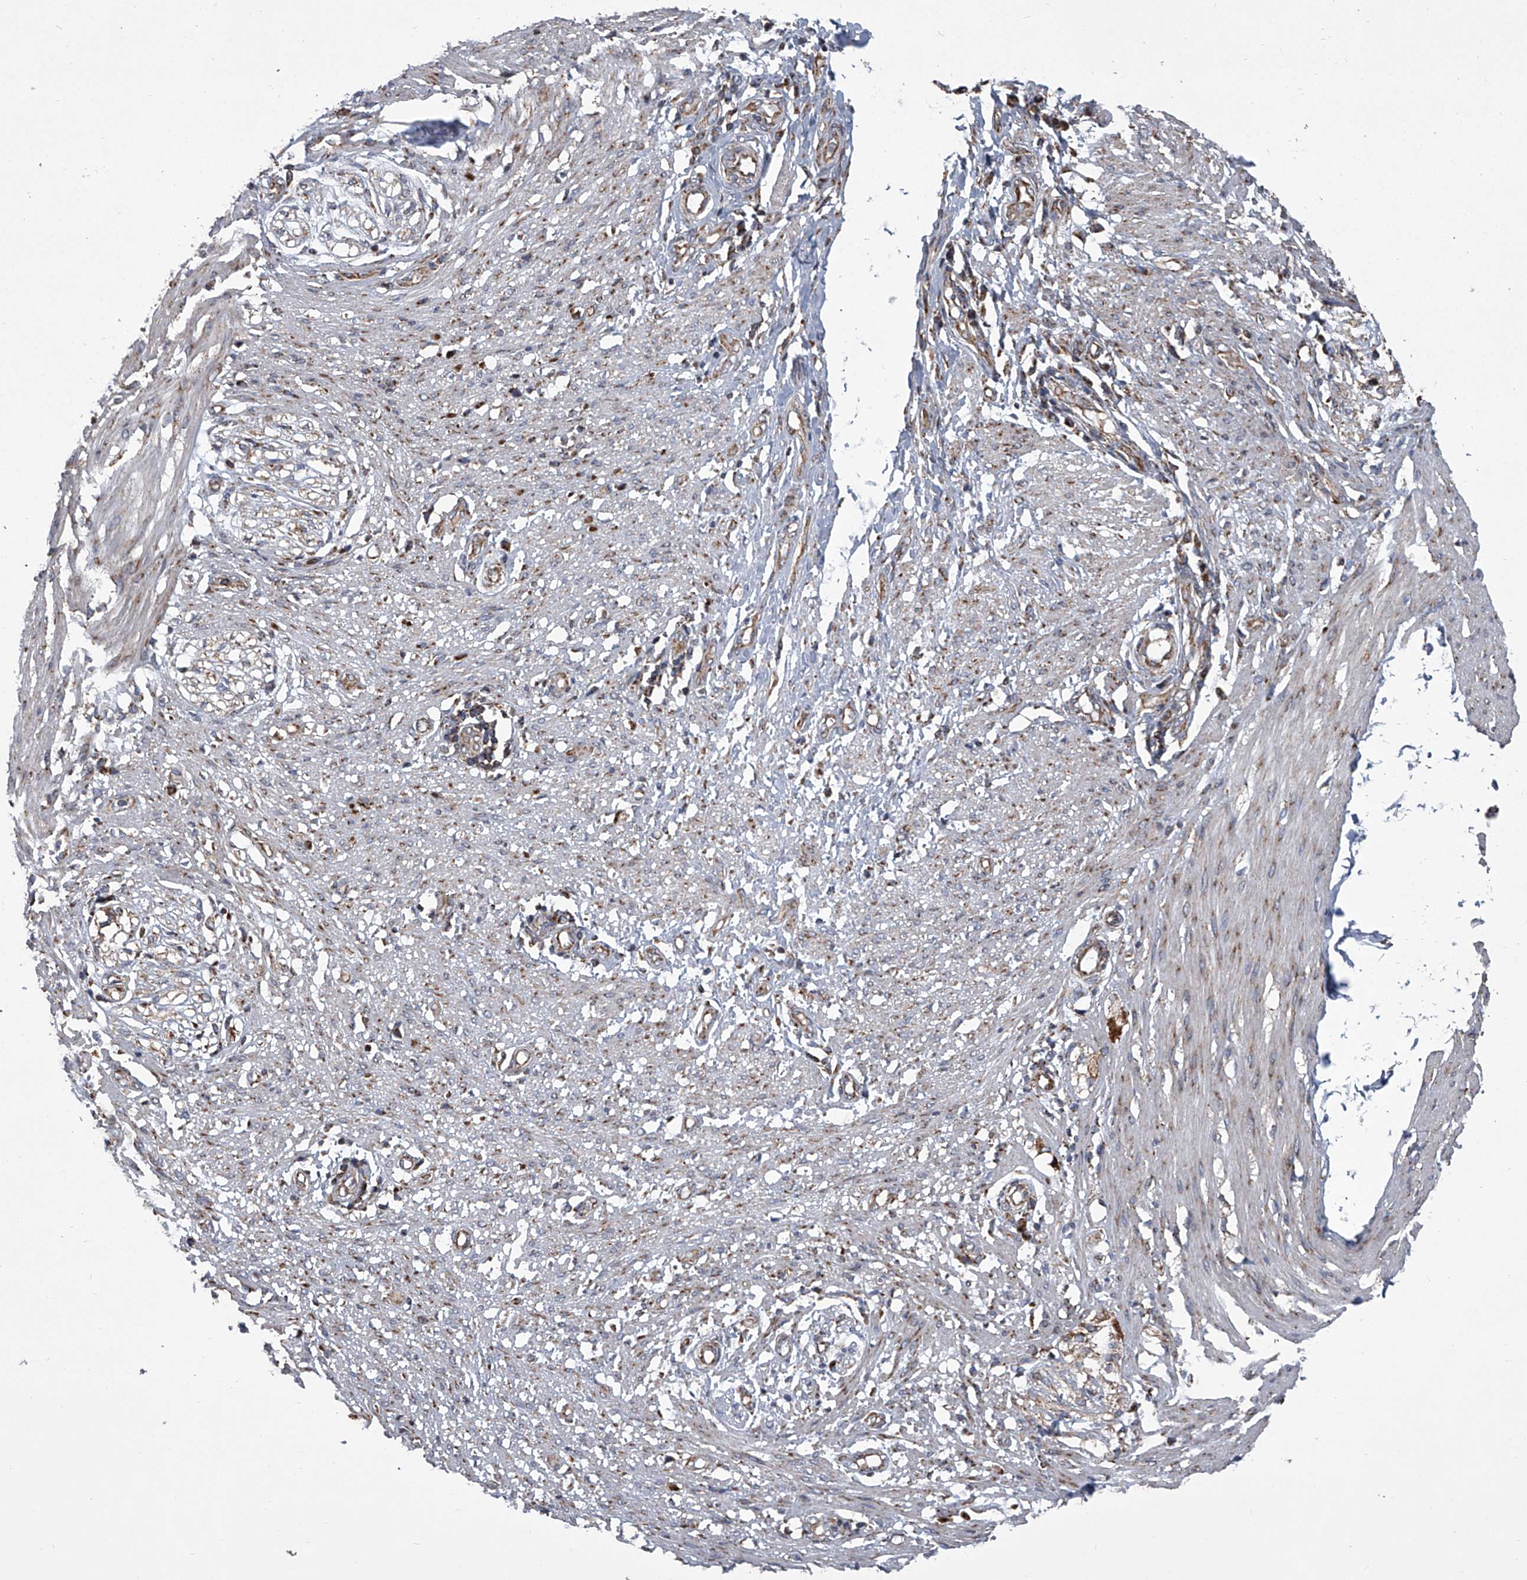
{"staining": {"intensity": "moderate", "quantity": "25%-75%", "location": "cytoplasmic/membranous"}, "tissue": "smooth muscle", "cell_type": "Smooth muscle cells", "image_type": "normal", "snomed": [{"axis": "morphology", "description": "Normal tissue, NOS"}, {"axis": "morphology", "description": "Adenocarcinoma, NOS"}, {"axis": "topography", "description": "Colon"}, {"axis": "topography", "description": "Peripheral nerve tissue"}], "caption": "Unremarkable smooth muscle displays moderate cytoplasmic/membranous expression in about 25%-75% of smooth muscle cells.", "gene": "ZC3H15", "patient": {"sex": "male", "age": 14}}